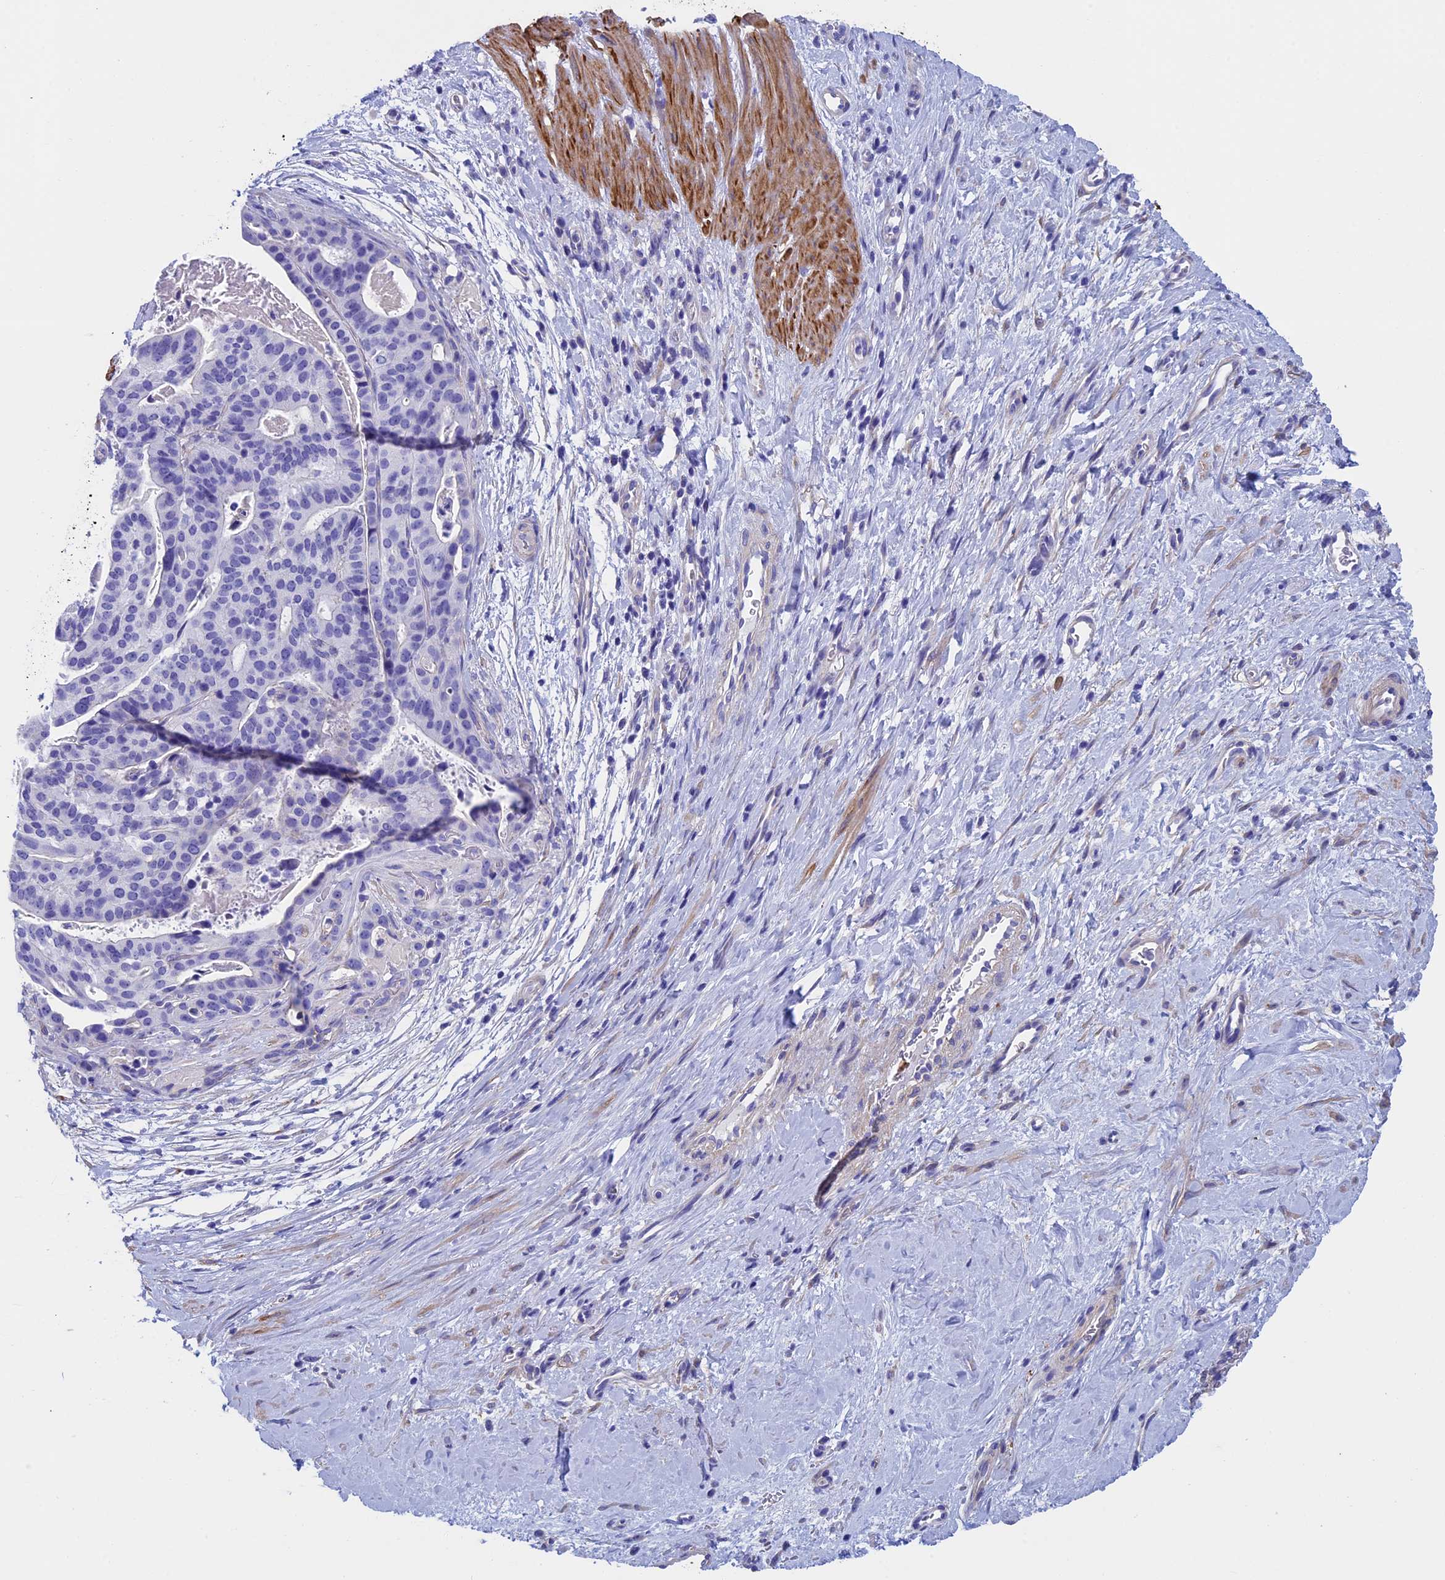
{"staining": {"intensity": "negative", "quantity": "none", "location": "none"}, "tissue": "stomach cancer", "cell_type": "Tumor cells", "image_type": "cancer", "snomed": [{"axis": "morphology", "description": "Adenocarcinoma, NOS"}, {"axis": "topography", "description": "Stomach"}], "caption": "Immunohistochemistry (IHC) histopathology image of neoplastic tissue: stomach cancer (adenocarcinoma) stained with DAB demonstrates no significant protein staining in tumor cells.", "gene": "ADH7", "patient": {"sex": "male", "age": 48}}